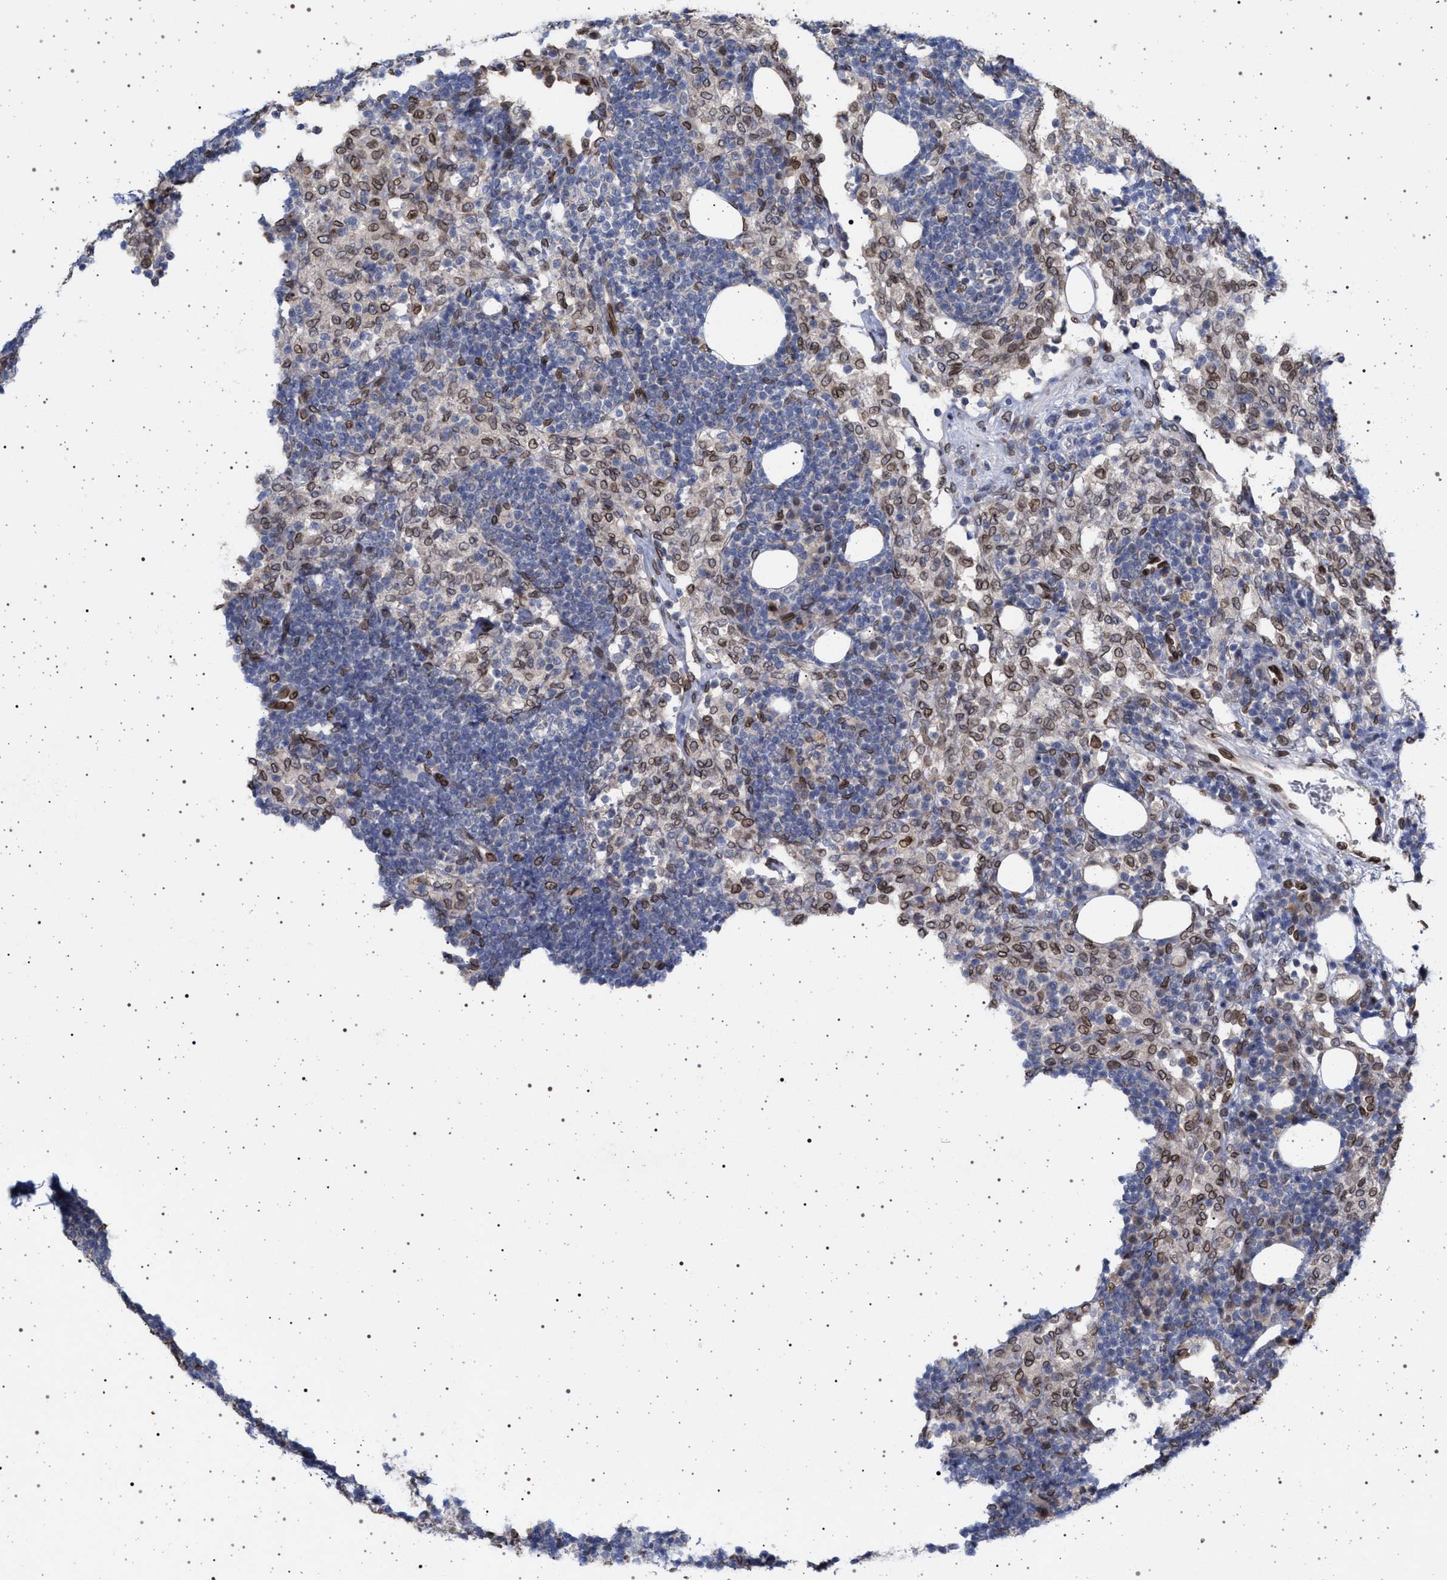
{"staining": {"intensity": "moderate", "quantity": "25%-75%", "location": "cytoplasmic/membranous,nuclear"}, "tissue": "lymph node", "cell_type": "Germinal center cells", "image_type": "normal", "snomed": [{"axis": "morphology", "description": "Normal tissue, NOS"}, {"axis": "morphology", "description": "Carcinoid, malignant, NOS"}, {"axis": "topography", "description": "Lymph node"}], "caption": "Lymph node stained with immunohistochemistry (IHC) shows moderate cytoplasmic/membranous,nuclear positivity in about 25%-75% of germinal center cells.", "gene": "ING2", "patient": {"sex": "male", "age": 47}}